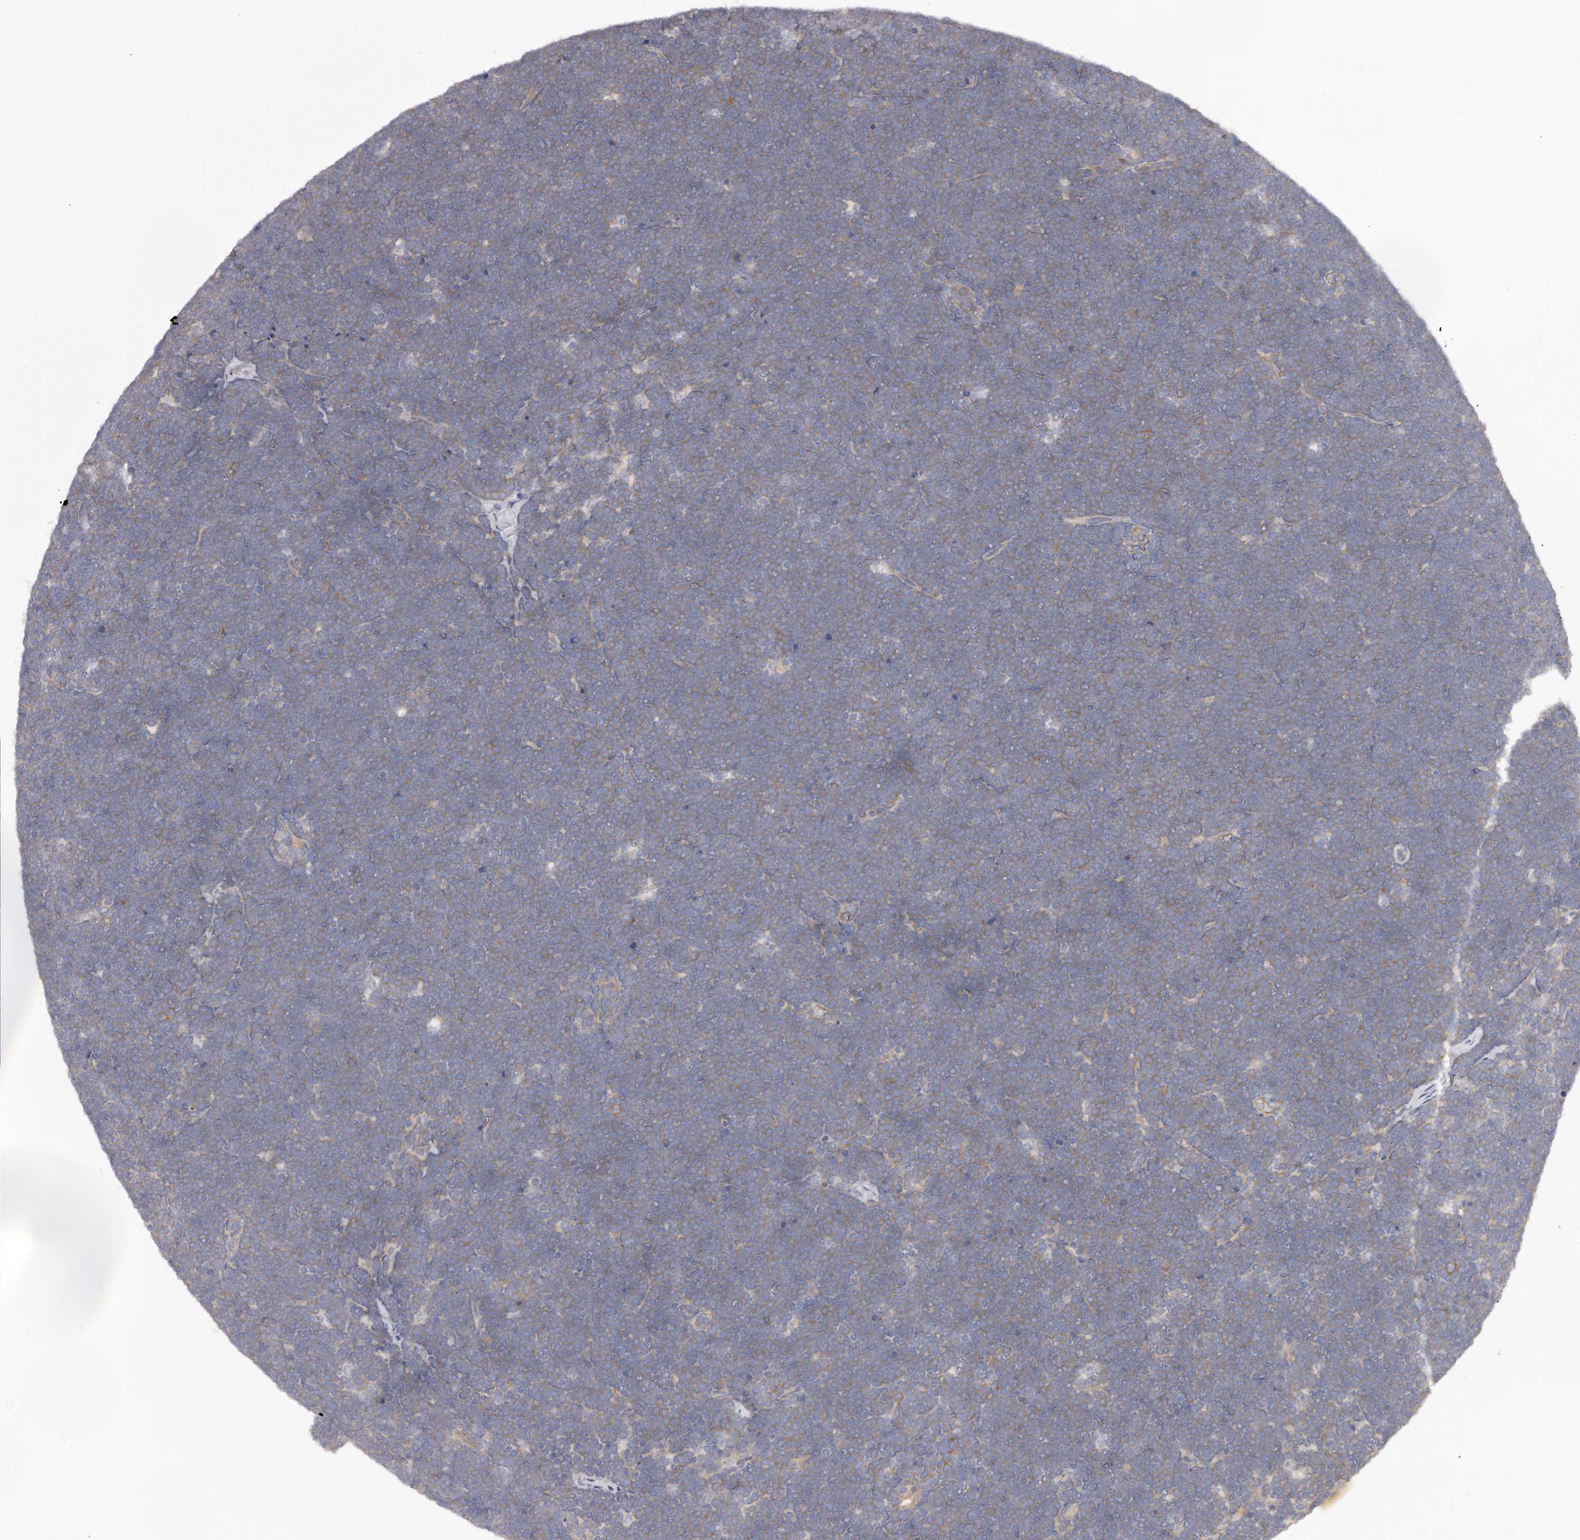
{"staining": {"intensity": "weak", "quantity": ">75%", "location": "cytoplasmic/membranous"}, "tissue": "lymphoma", "cell_type": "Tumor cells", "image_type": "cancer", "snomed": [{"axis": "morphology", "description": "Malignant lymphoma, non-Hodgkin's type, High grade"}, {"axis": "topography", "description": "Lymph node"}], "caption": "Protein analysis of lymphoma tissue demonstrates weak cytoplasmic/membranous expression in approximately >75% of tumor cells.", "gene": "LTV1", "patient": {"sex": "male", "age": 13}}